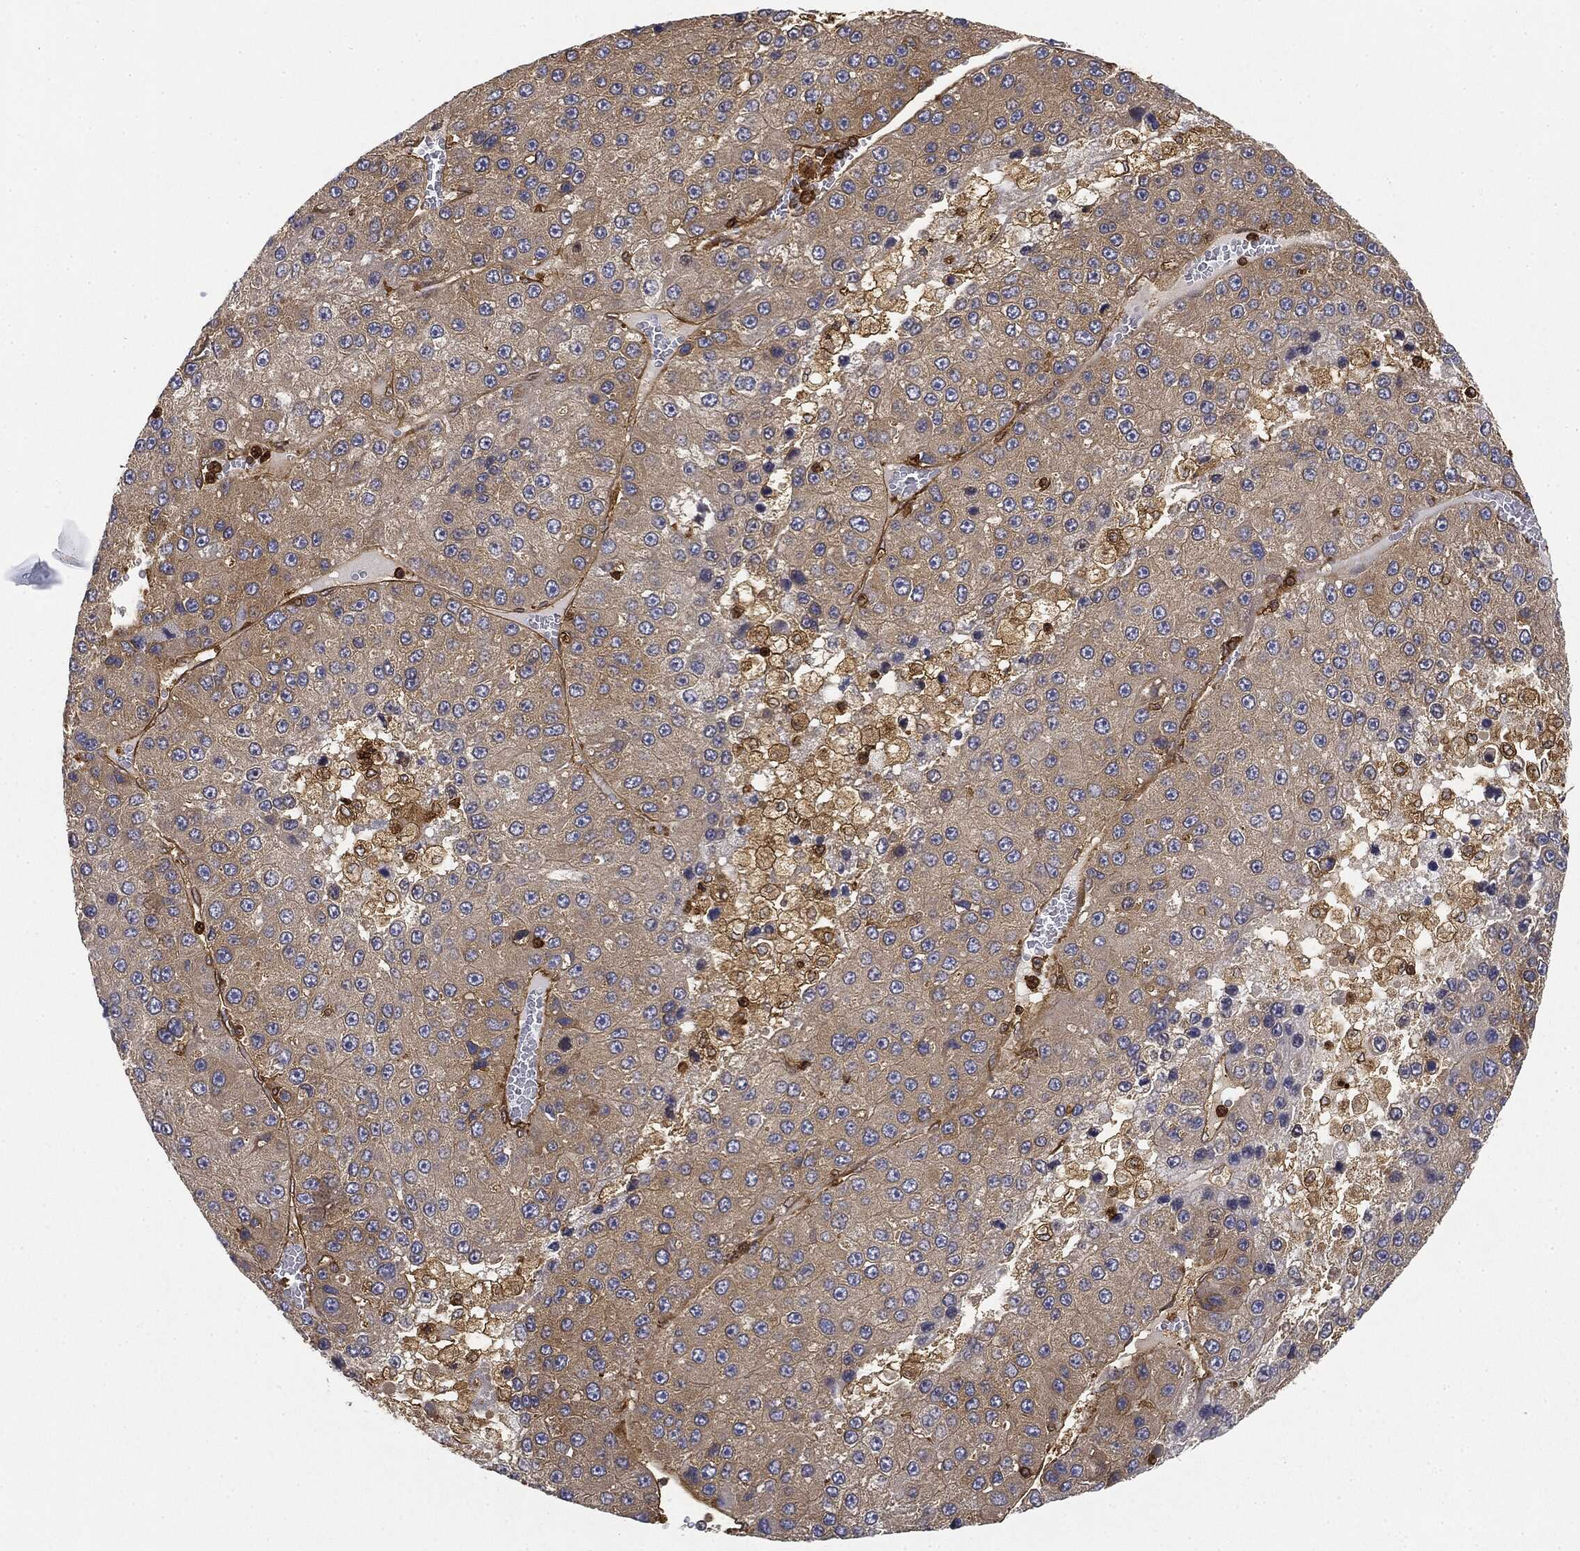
{"staining": {"intensity": "moderate", "quantity": "25%-75%", "location": "cytoplasmic/membranous"}, "tissue": "liver cancer", "cell_type": "Tumor cells", "image_type": "cancer", "snomed": [{"axis": "morphology", "description": "Carcinoma, Hepatocellular, NOS"}, {"axis": "topography", "description": "Liver"}], "caption": "Immunohistochemistry (IHC) image of human hepatocellular carcinoma (liver) stained for a protein (brown), which displays medium levels of moderate cytoplasmic/membranous positivity in about 25%-75% of tumor cells.", "gene": "WDR1", "patient": {"sex": "female", "age": 73}}